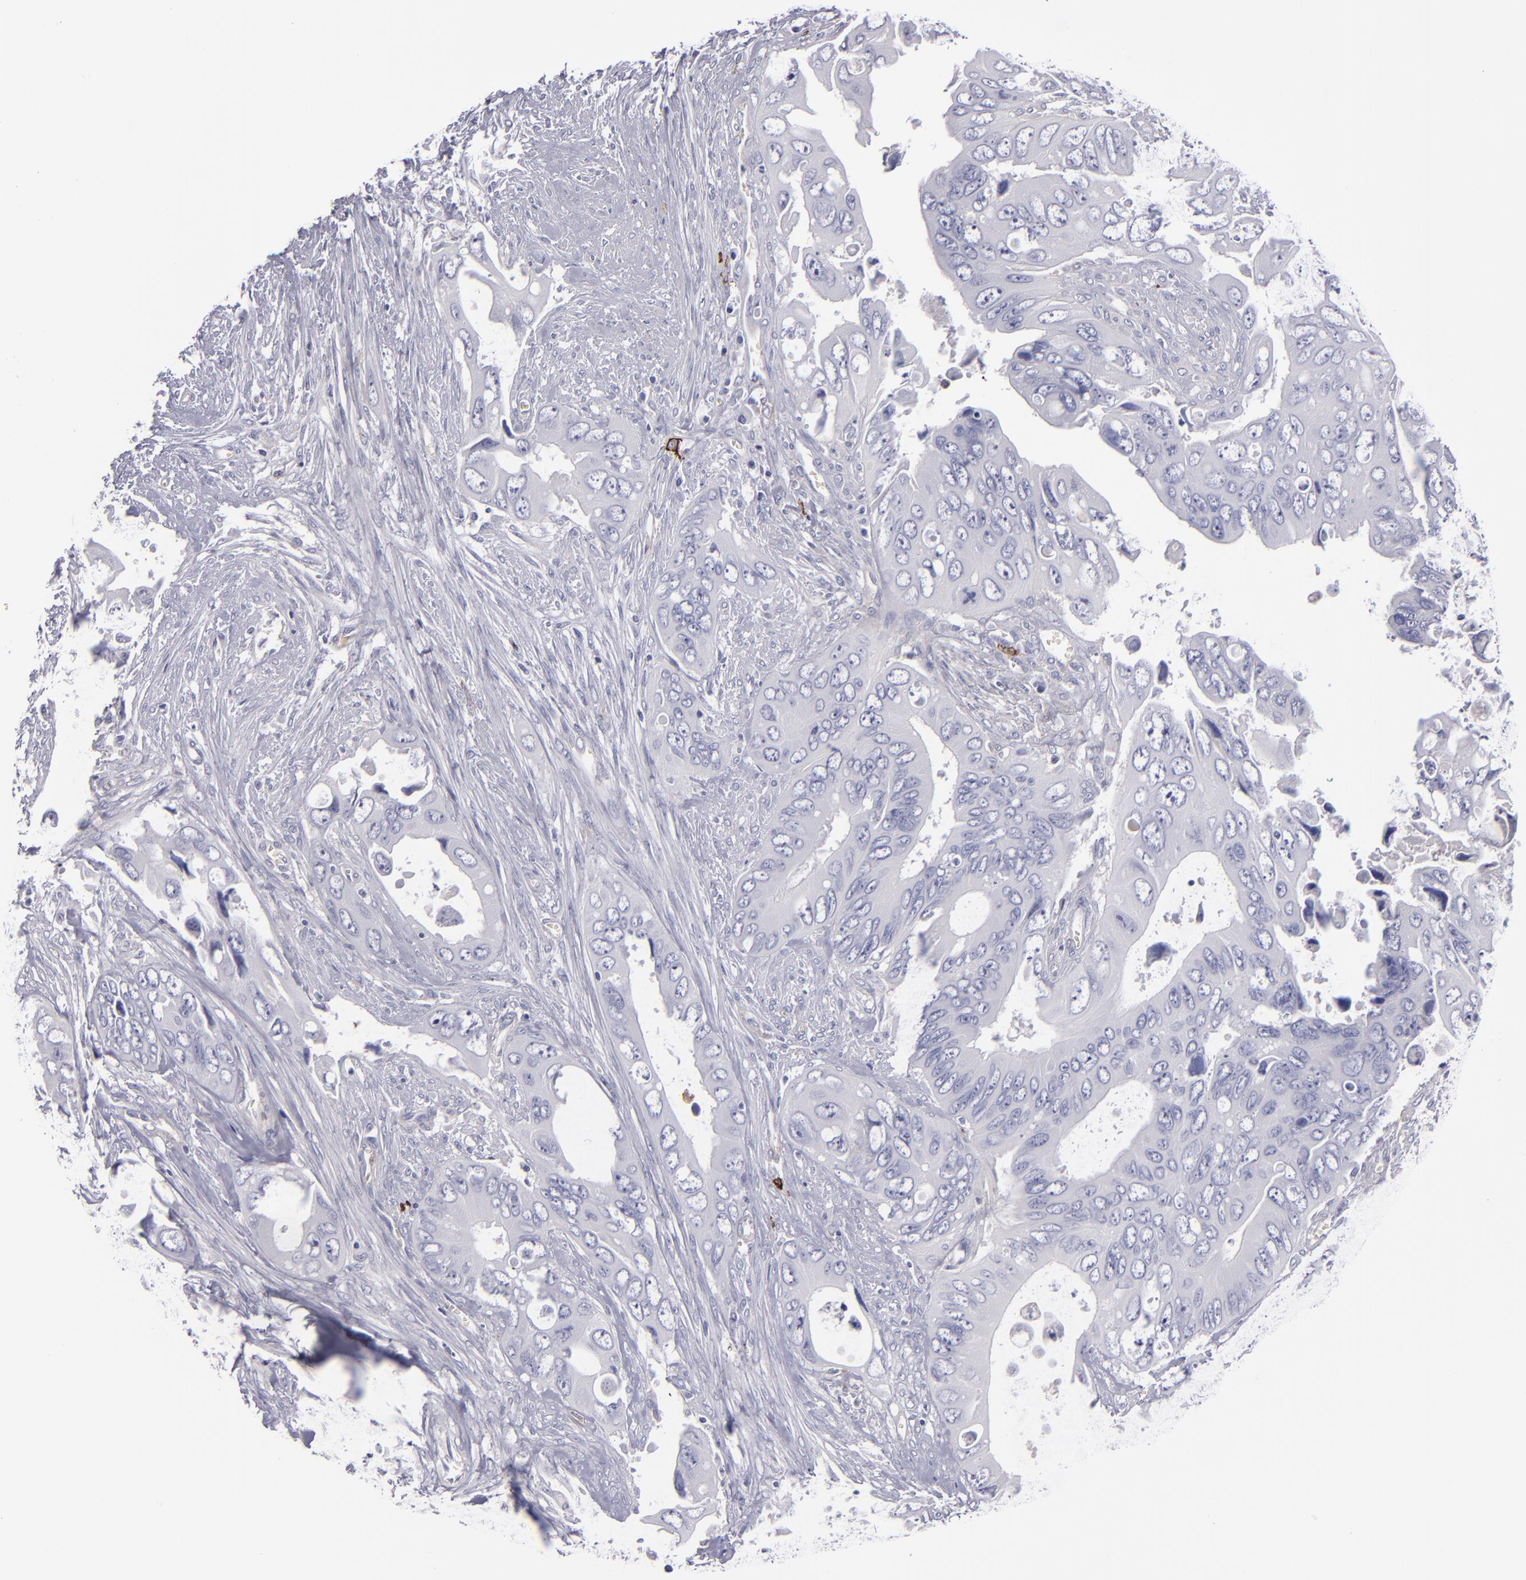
{"staining": {"intensity": "negative", "quantity": "none", "location": "none"}, "tissue": "colorectal cancer", "cell_type": "Tumor cells", "image_type": "cancer", "snomed": [{"axis": "morphology", "description": "Adenocarcinoma, NOS"}, {"axis": "topography", "description": "Rectum"}], "caption": "This is an immunohistochemistry photomicrograph of human colorectal cancer. There is no staining in tumor cells.", "gene": "ANPEP", "patient": {"sex": "male", "age": 70}}